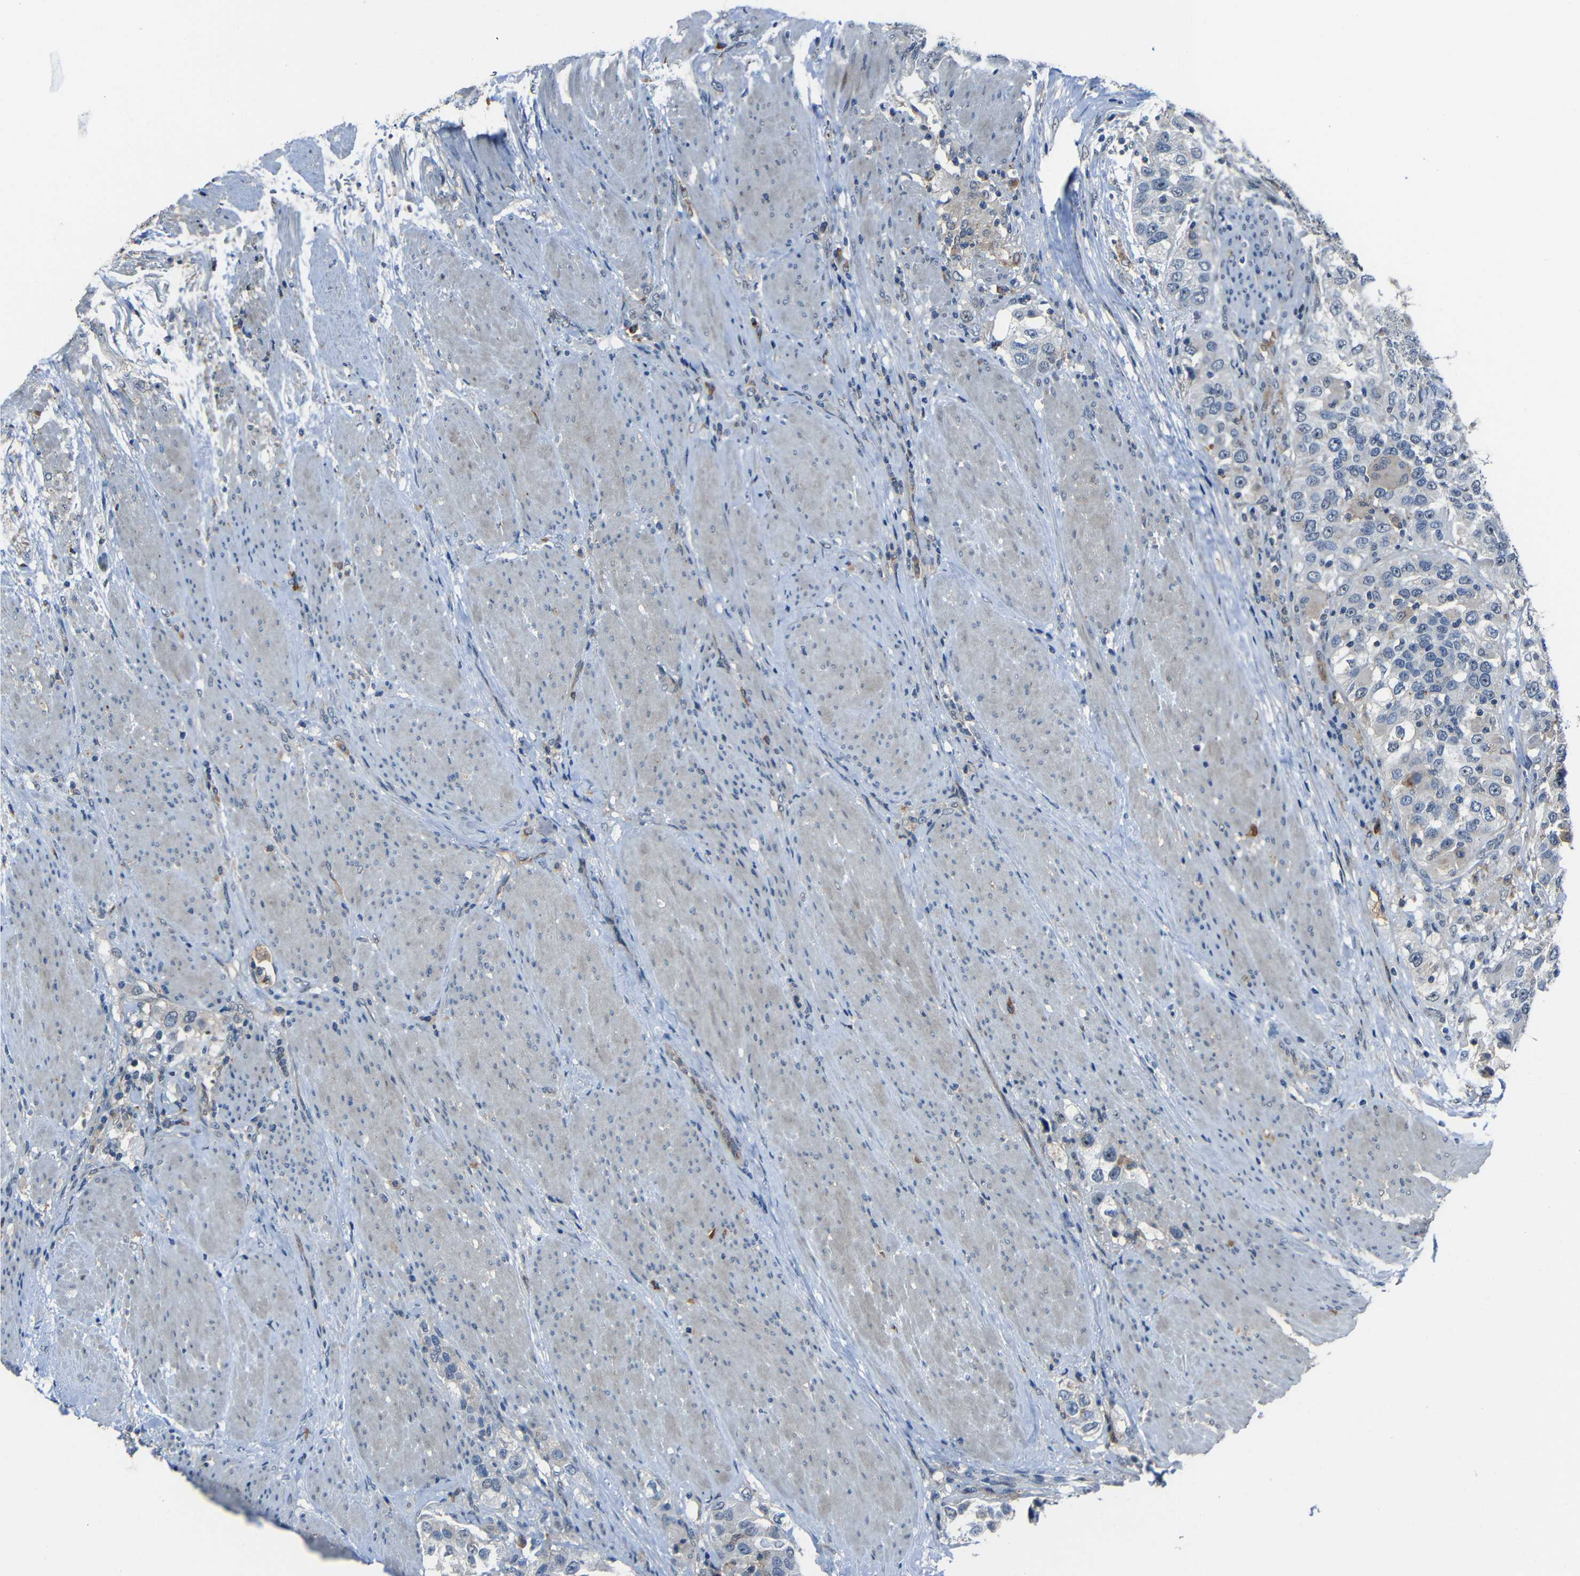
{"staining": {"intensity": "negative", "quantity": "none", "location": "none"}, "tissue": "urothelial cancer", "cell_type": "Tumor cells", "image_type": "cancer", "snomed": [{"axis": "morphology", "description": "Urothelial carcinoma, High grade"}, {"axis": "topography", "description": "Urinary bladder"}], "caption": "There is no significant positivity in tumor cells of urothelial cancer. (Brightfield microscopy of DAB immunohistochemistry (IHC) at high magnification).", "gene": "DNAJC5", "patient": {"sex": "female", "age": 80}}